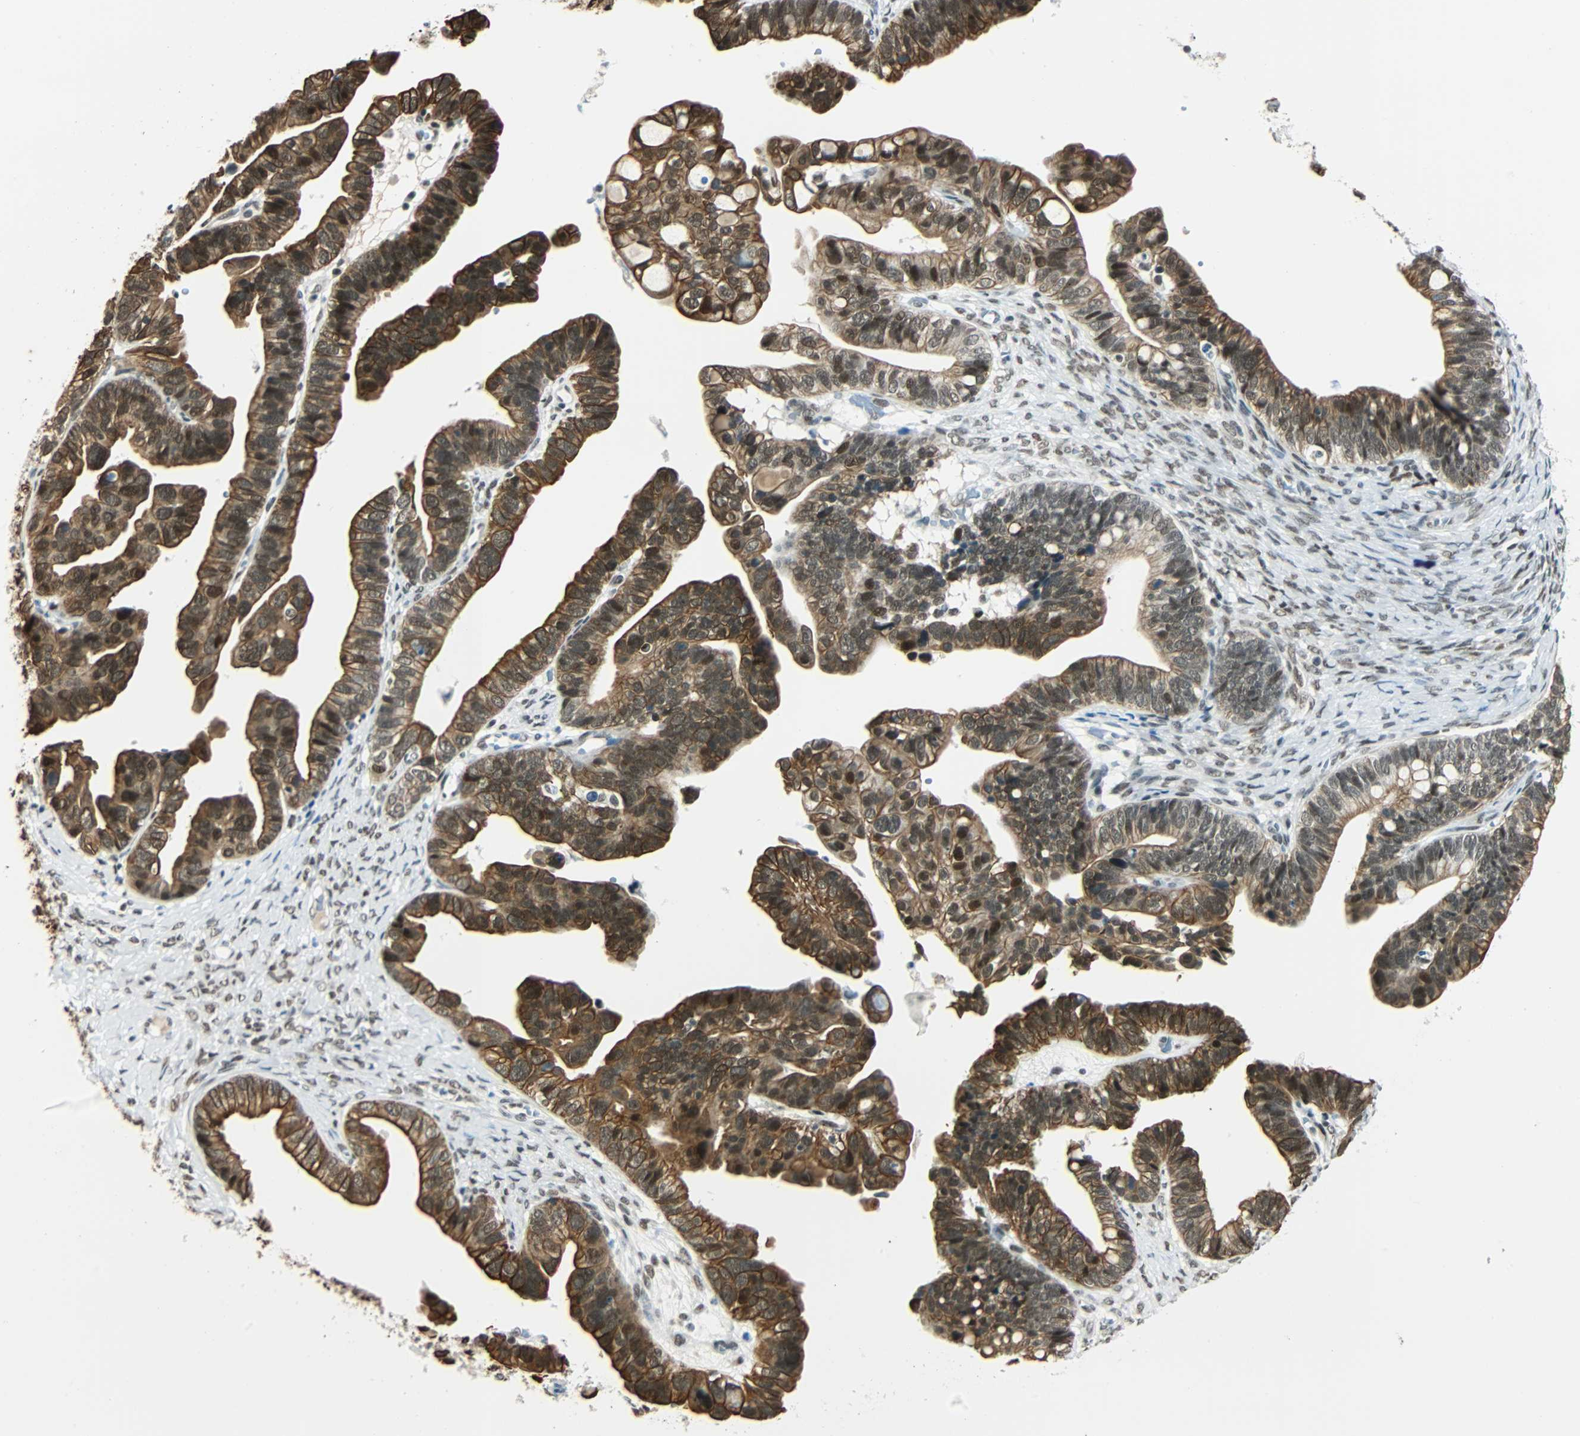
{"staining": {"intensity": "strong", "quantity": ">75%", "location": "cytoplasmic/membranous,nuclear"}, "tissue": "ovarian cancer", "cell_type": "Tumor cells", "image_type": "cancer", "snomed": [{"axis": "morphology", "description": "Cystadenocarcinoma, serous, NOS"}, {"axis": "topography", "description": "Ovary"}], "caption": "Approximately >75% of tumor cells in ovarian cancer reveal strong cytoplasmic/membranous and nuclear protein positivity as visualized by brown immunohistochemical staining.", "gene": "NELFE", "patient": {"sex": "female", "age": 56}}